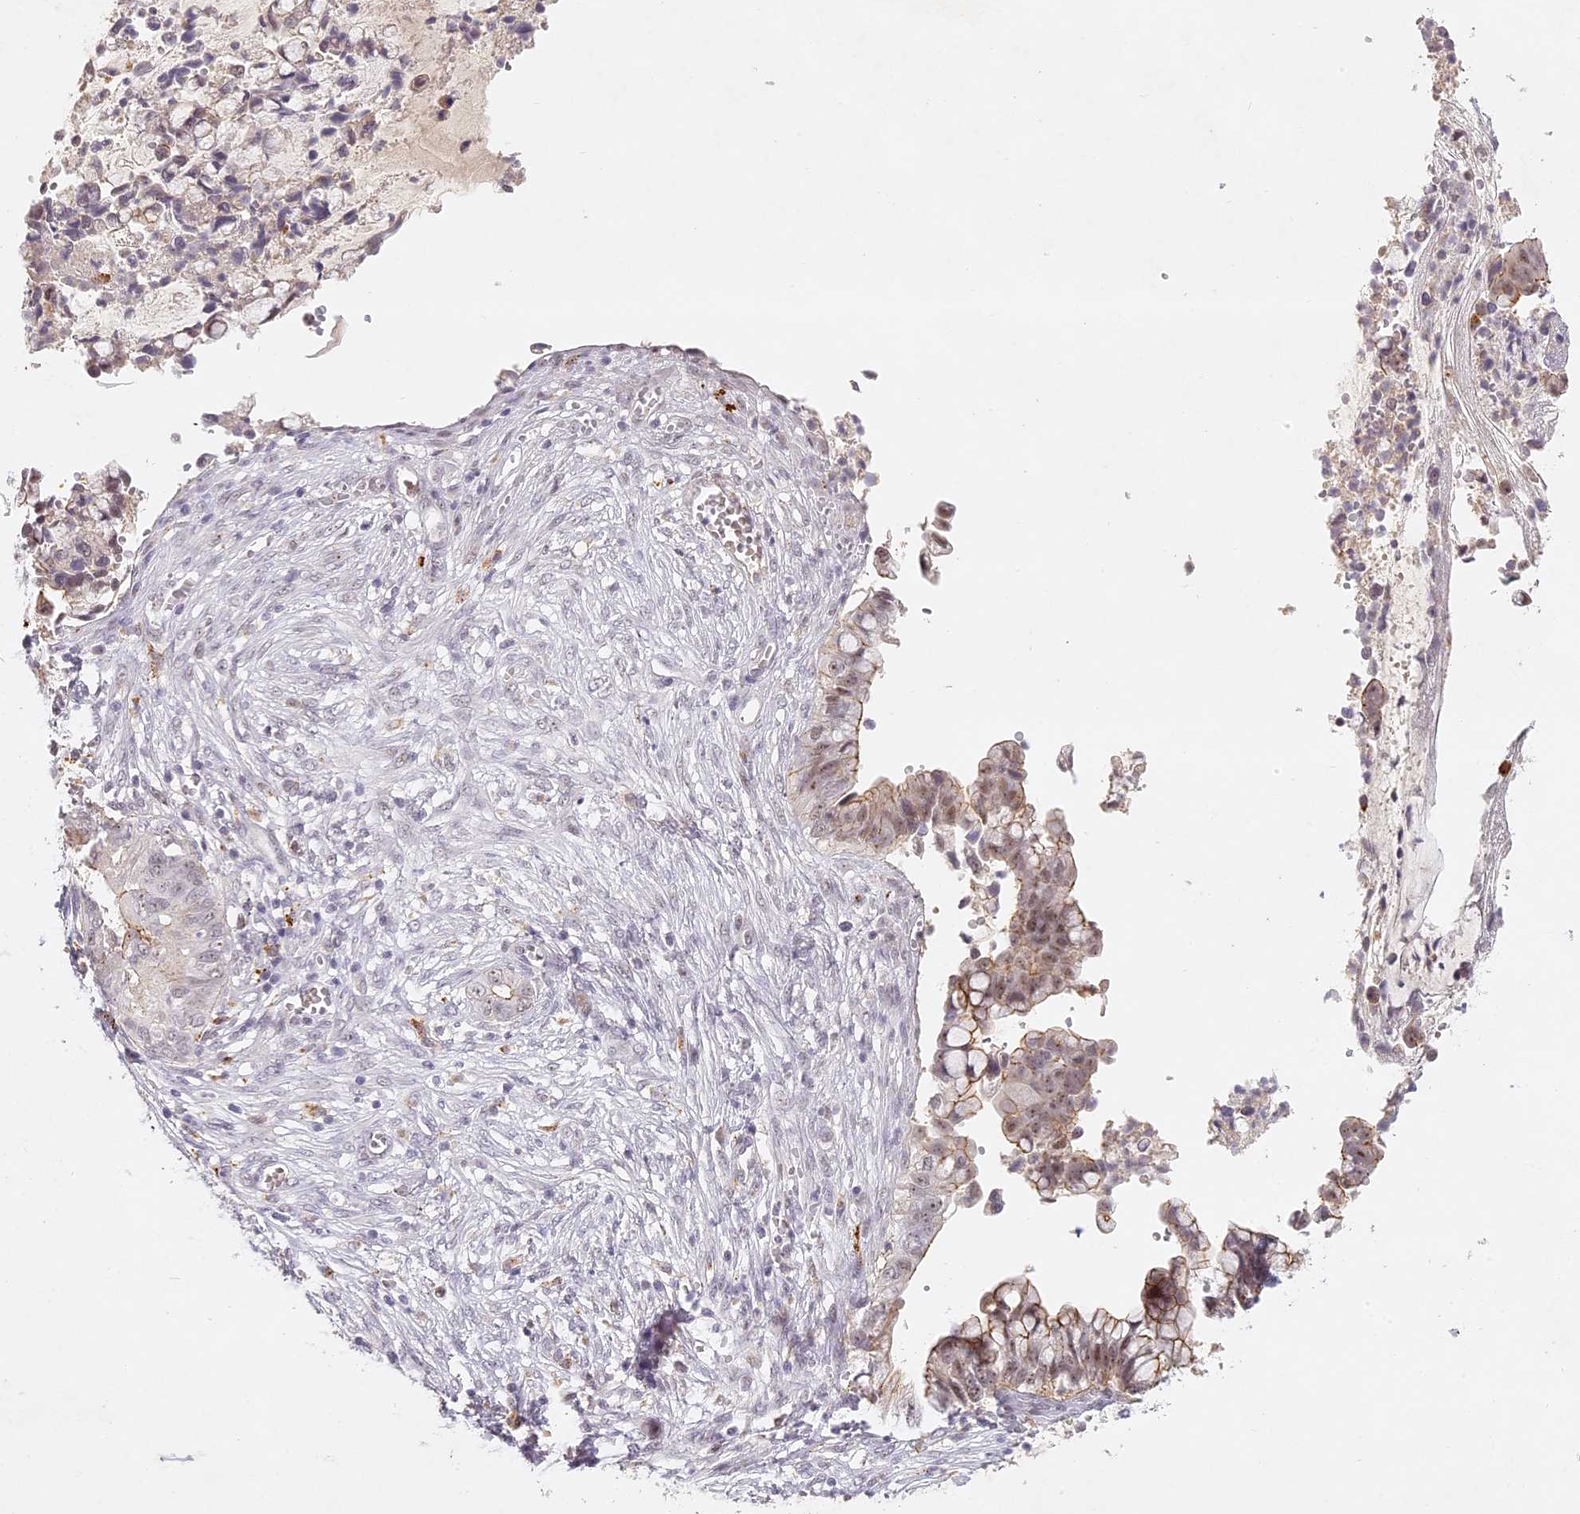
{"staining": {"intensity": "moderate", "quantity": "25%-75%", "location": "cytoplasmic/membranous,nuclear"}, "tissue": "cervical cancer", "cell_type": "Tumor cells", "image_type": "cancer", "snomed": [{"axis": "morphology", "description": "Adenocarcinoma, NOS"}, {"axis": "topography", "description": "Cervix"}], "caption": "Cervical adenocarcinoma tissue displays moderate cytoplasmic/membranous and nuclear expression in about 25%-75% of tumor cells, visualized by immunohistochemistry.", "gene": "ELL3", "patient": {"sex": "female", "age": 44}}